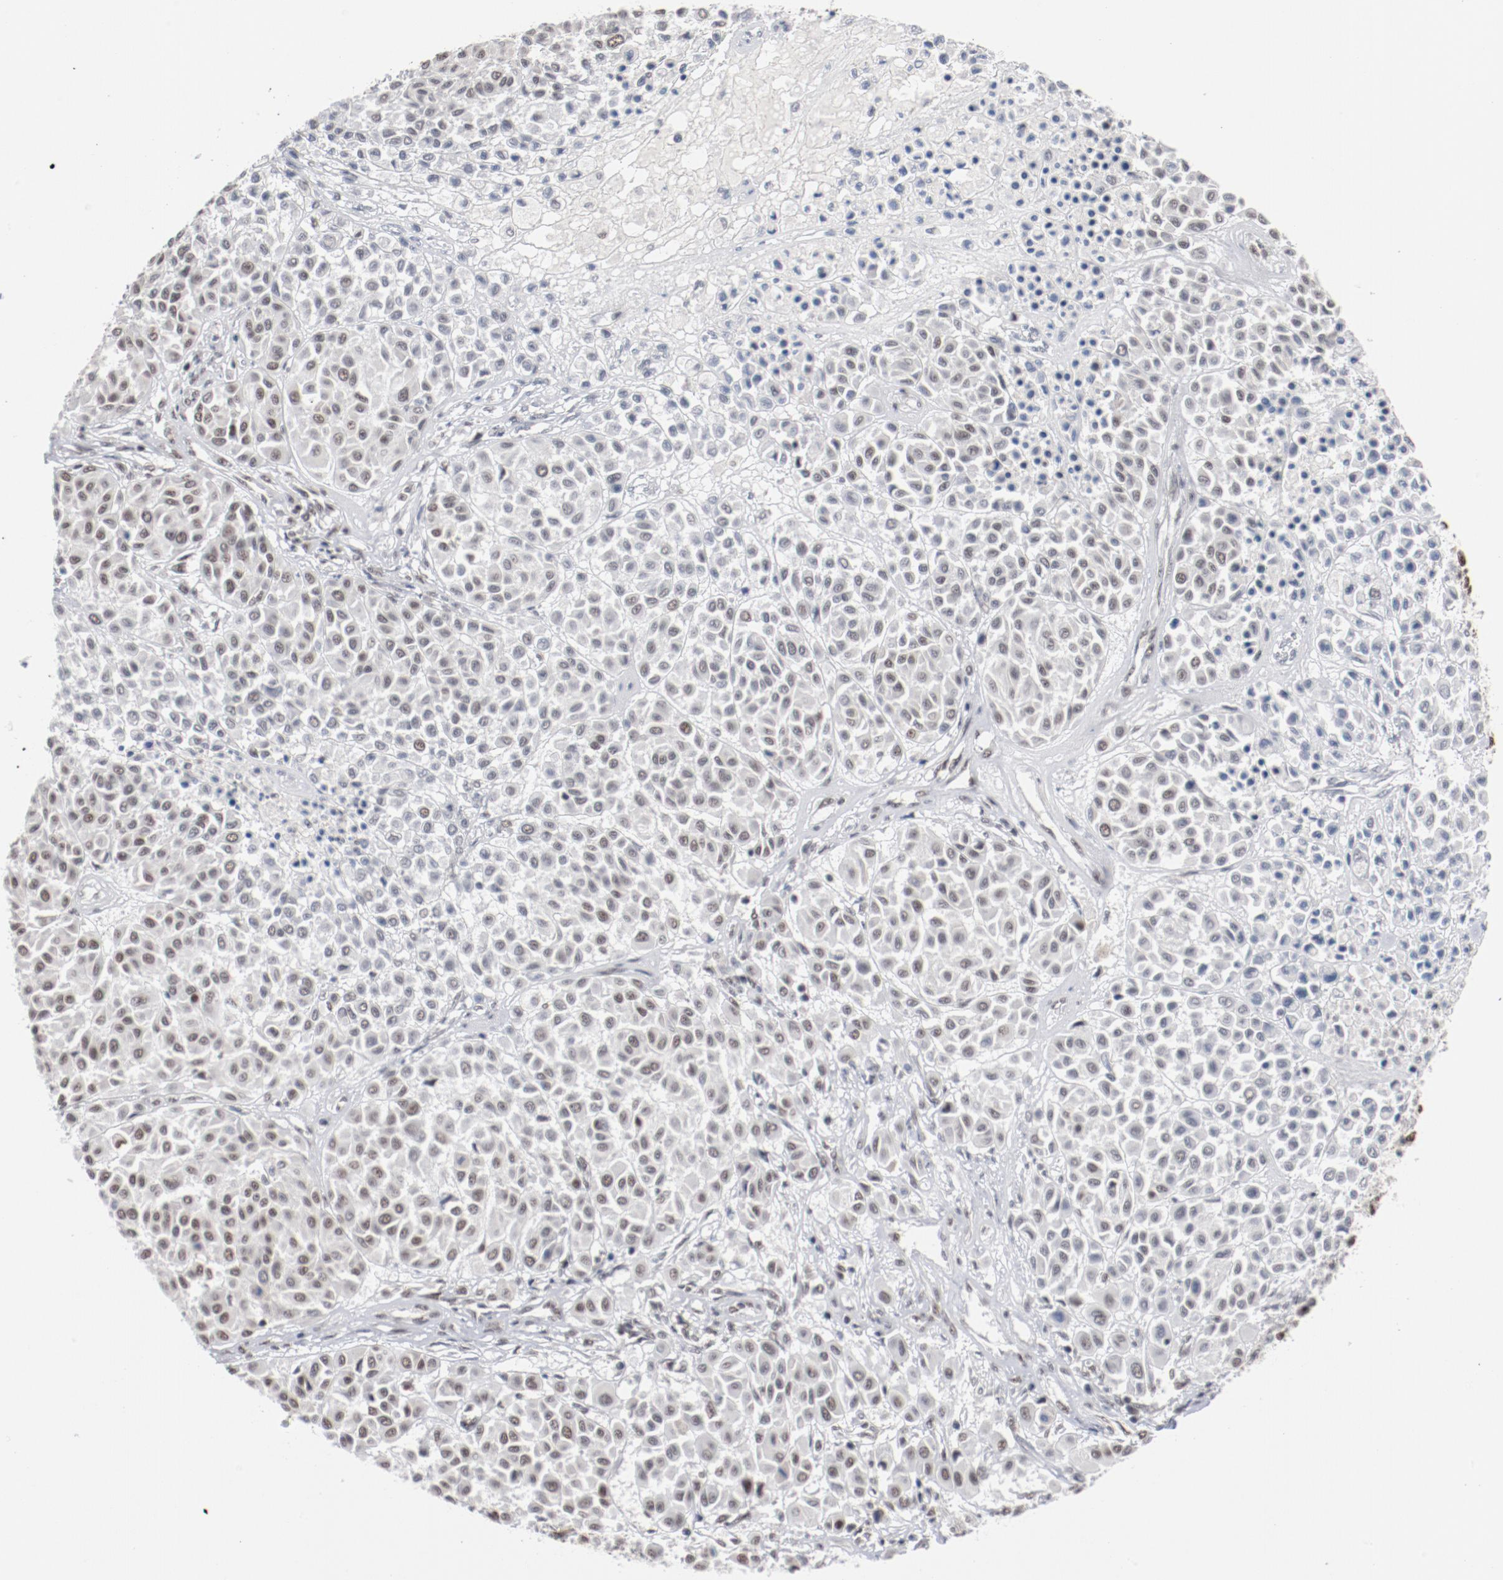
{"staining": {"intensity": "weak", "quantity": "25%-75%", "location": "nuclear"}, "tissue": "melanoma", "cell_type": "Tumor cells", "image_type": "cancer", "snomed": [{"axis": "morphology", "description": "Malignant melanoma, Metastatic site"}, {"axis": "topography", "description": "Soft tissue"}], "caption": "There is low levels of weak nuclear positivity in tumor cells of melanoma, as demonstrated by immunohistochemical staining (brown color).", "gene": "BUB3", "patient": {"sex": "male", "age": 41}}